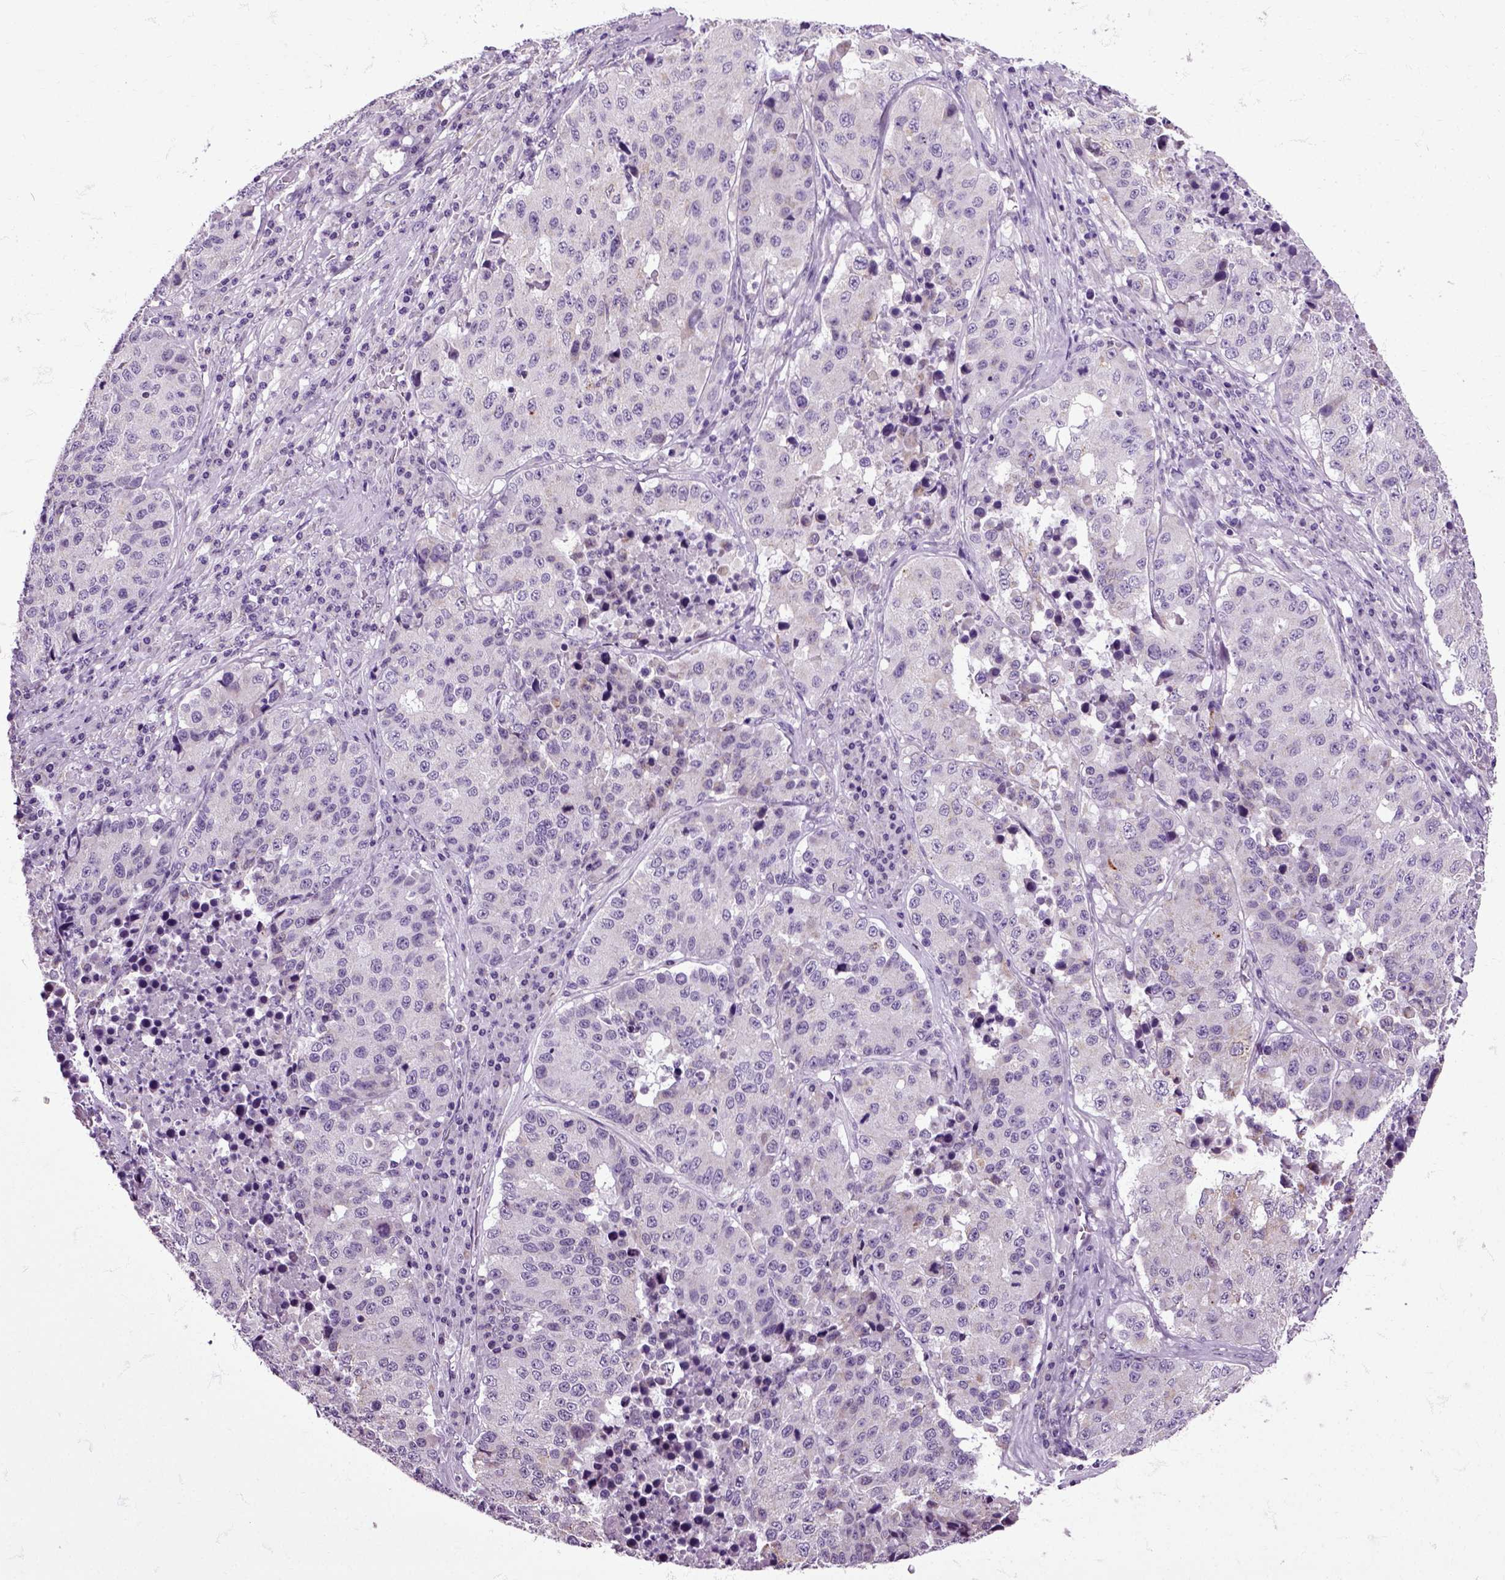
{"staining": {"intensity": "negative", "quantity": "none", "location": "none"}, "tissue": "stomach cancer", "cell_type": "Tumor cells", "image_type": "cancer", "snomed": [{"axis": "morphology", "description": "Adenocarcinoma, NOS"}, {"axis": "topography", "description": "Stomach"}], "caption": "A high-resolution micrograph shows IHC staining of stomach cancer, which reveals no significant staining in tumor cells.", "gene": "HSPA2", "patient": {"sex": "male", "age": 71}}